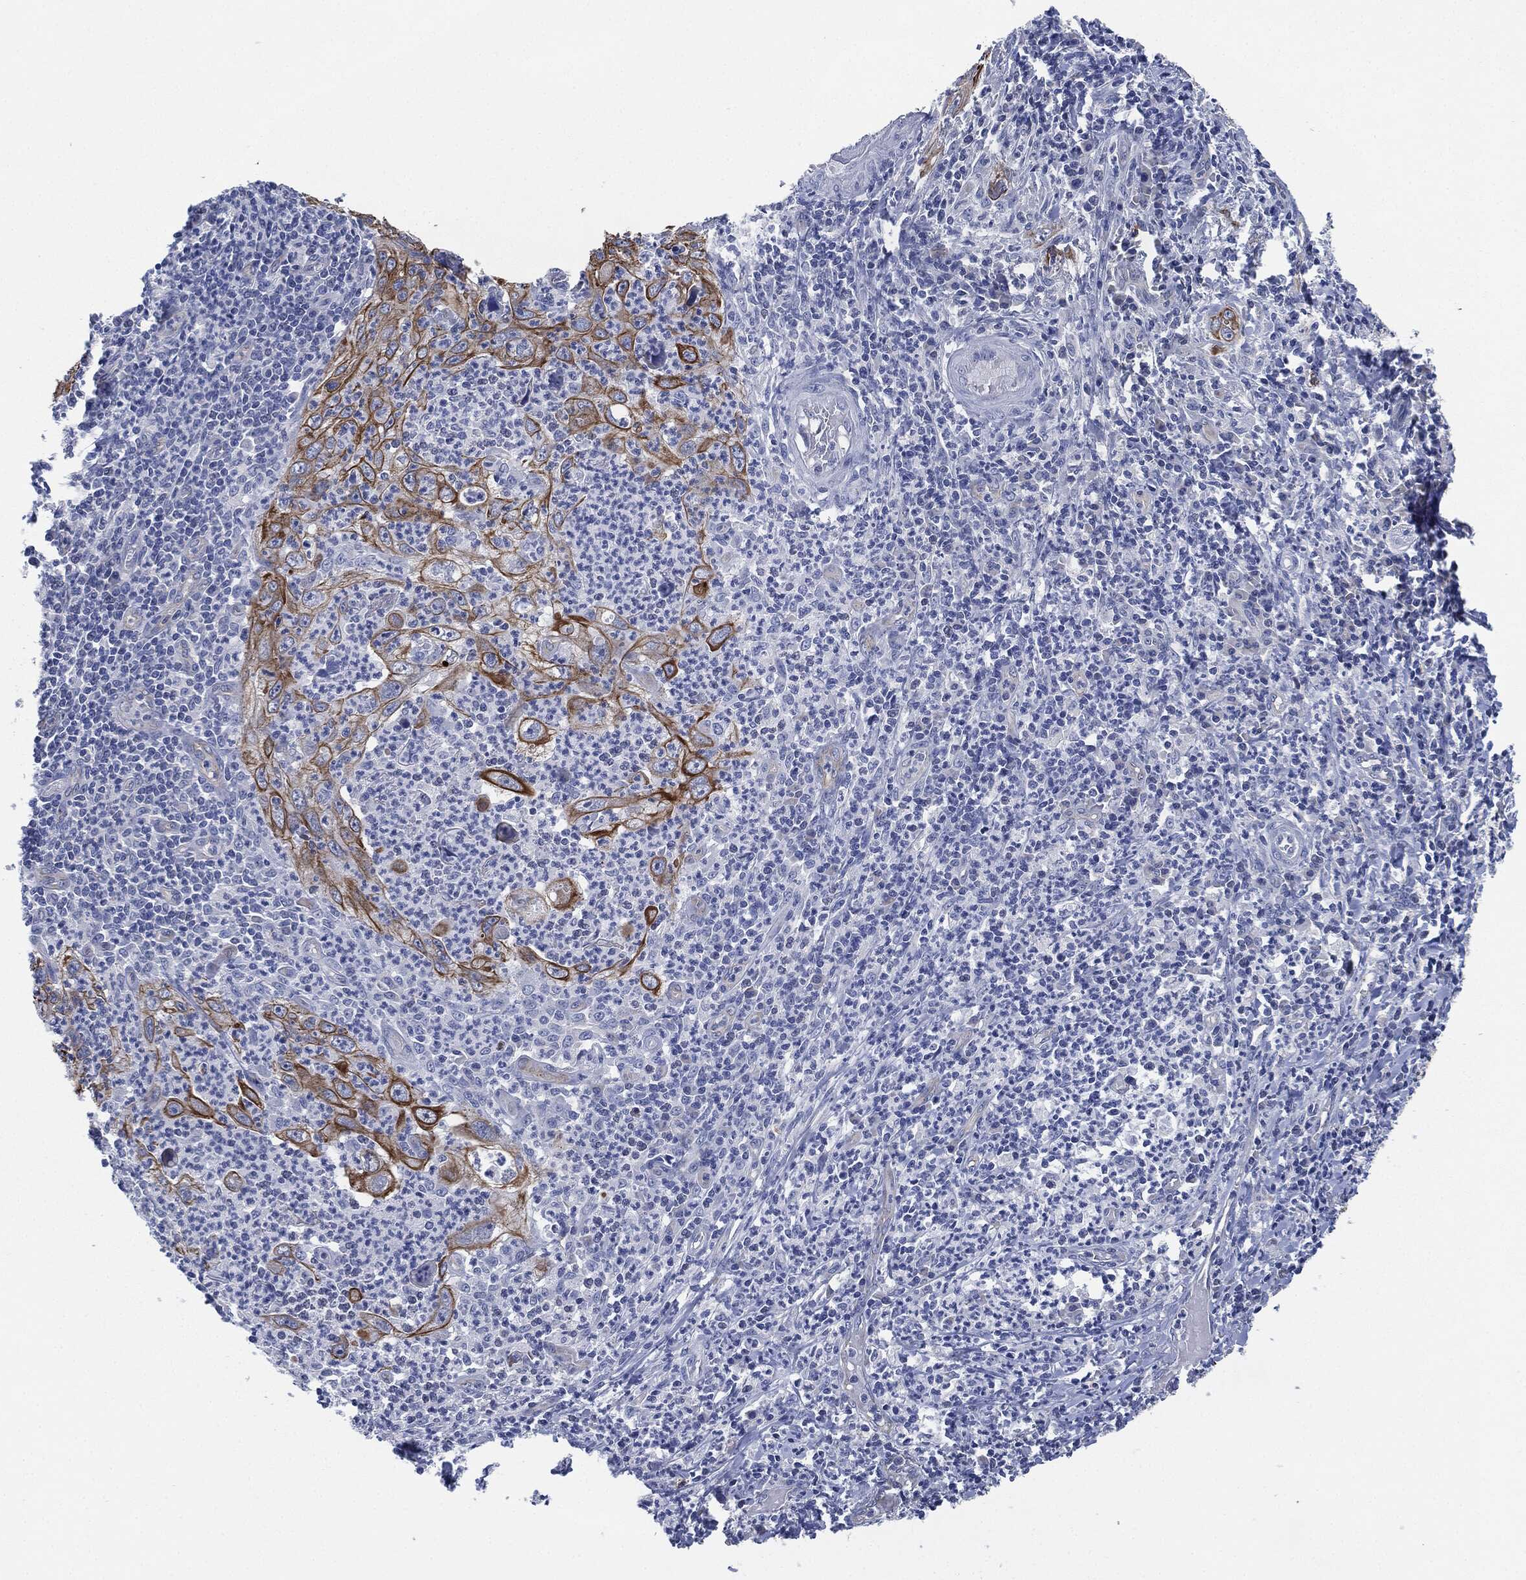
{"staining": {"intensity": "strong", "quantity": ">75%", "location": "cytoplasmic/membranous"}, "tissue": "cervical cancer", "cell_type": "Tumor cells", "image_type": "cancer", "snomed": [{"axis": "morphology", "description": "Squamous cell carcinoma, NOS"}, {"axis": "topography", "description": "Cervix"}], "caption": "Immunohistochemical staining of cervical cancer demonstrates high levels of strong cytoplasmic/membranous protein expression in about >75% of tumor cells.", "gene": "SHROOM2", "patient": {"sex": "female", "age": 26}}